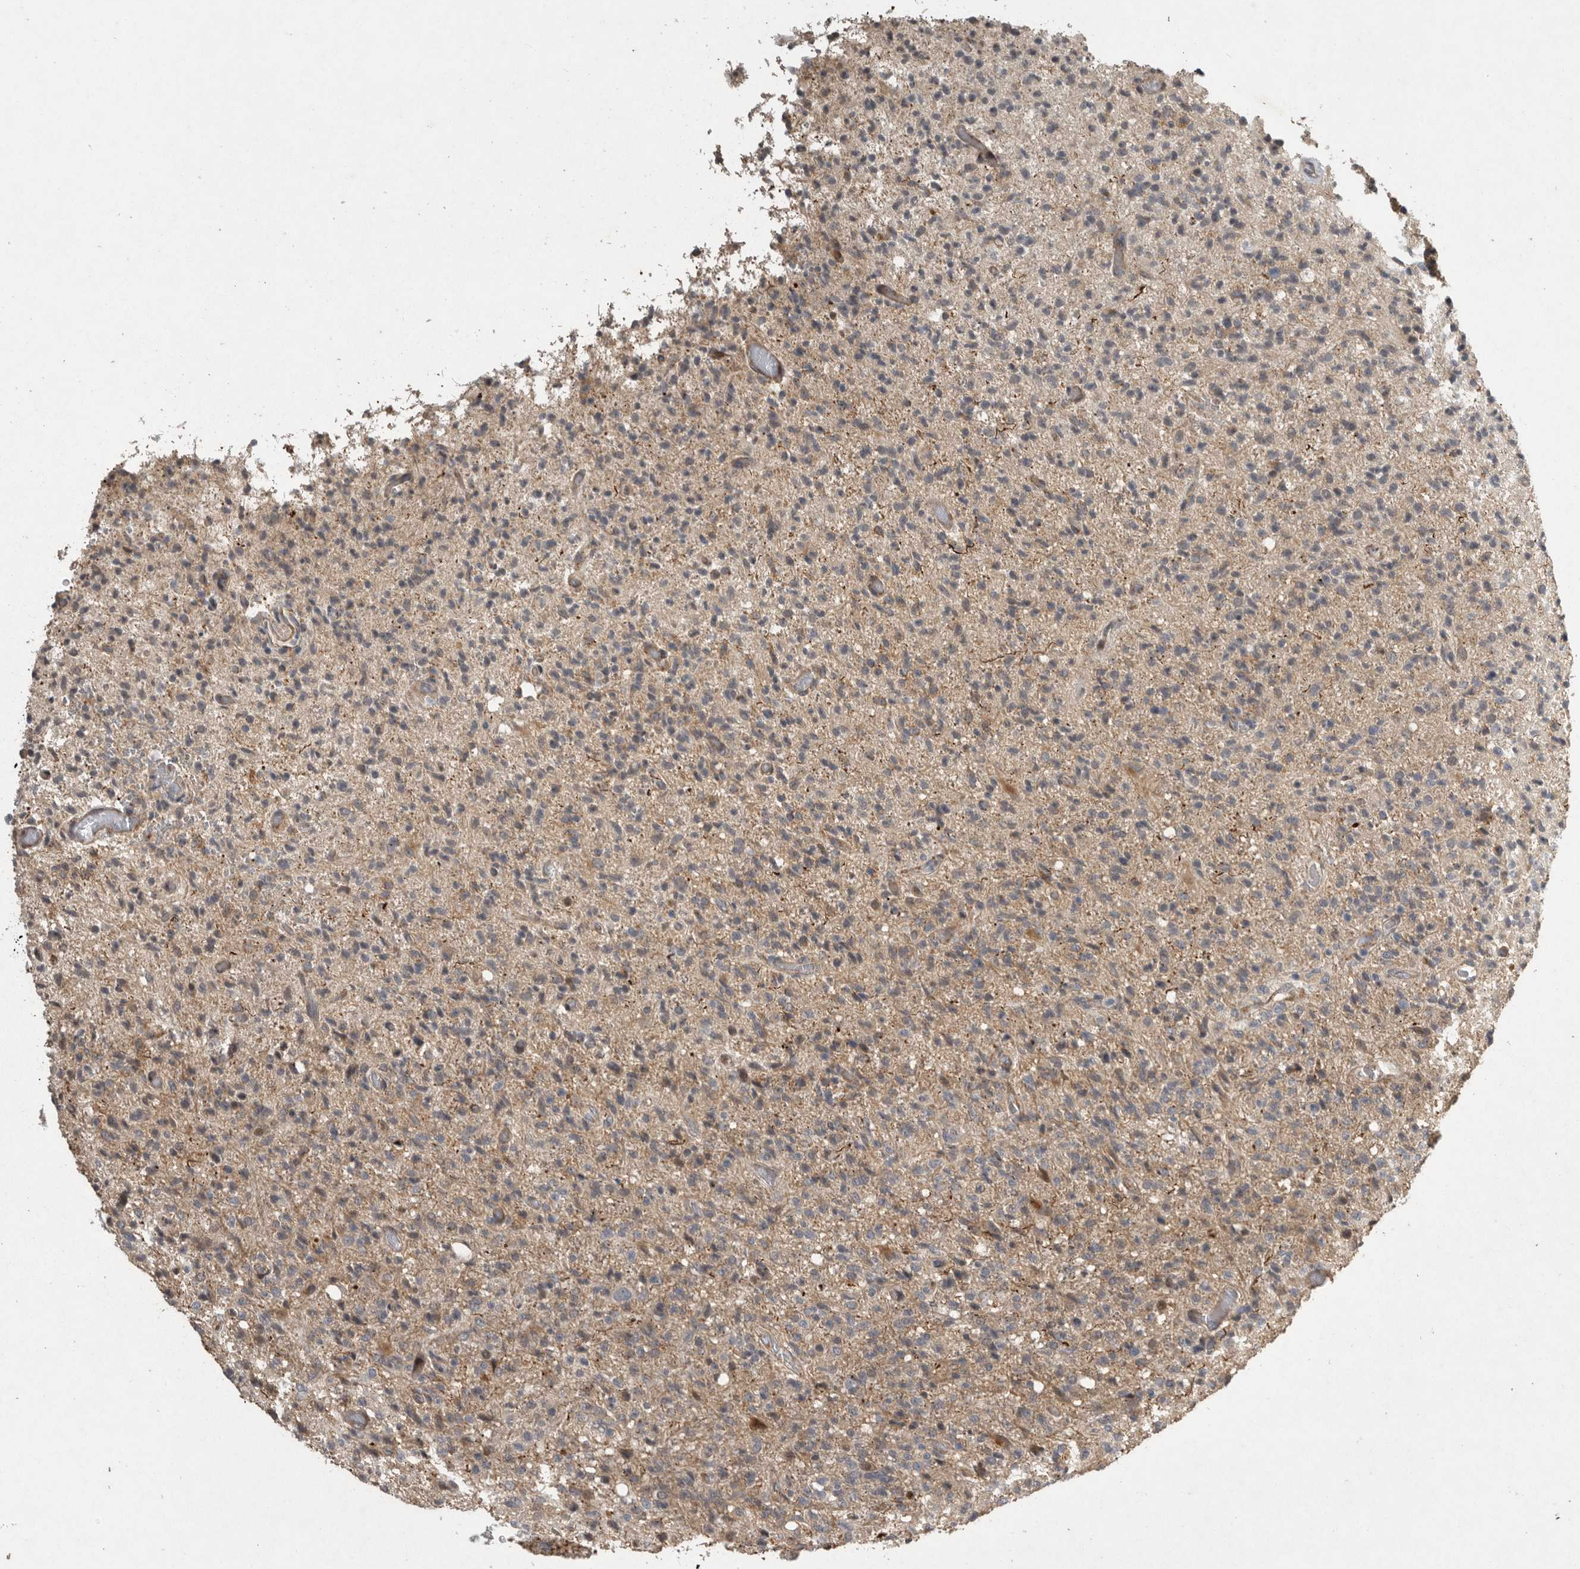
{"staining": {"intensity": "weak", "quantity": "<25%", "location": "cytoplasmic/membranous"}, "tissue": "glioma", "cell_type": "Tumor cells", "image_type": "cancer", "snomed": [{"axis": "morphology", "description": "Glioma, malignant, High grade"}, {"axis": "topography", "description": "Brain"}], "caption": "Immunohistochemical staining of human glioma displays no significant positivity in tumor cells.", "gene": "MPDZ", "patient": {"sex": "female", "age": 57}}